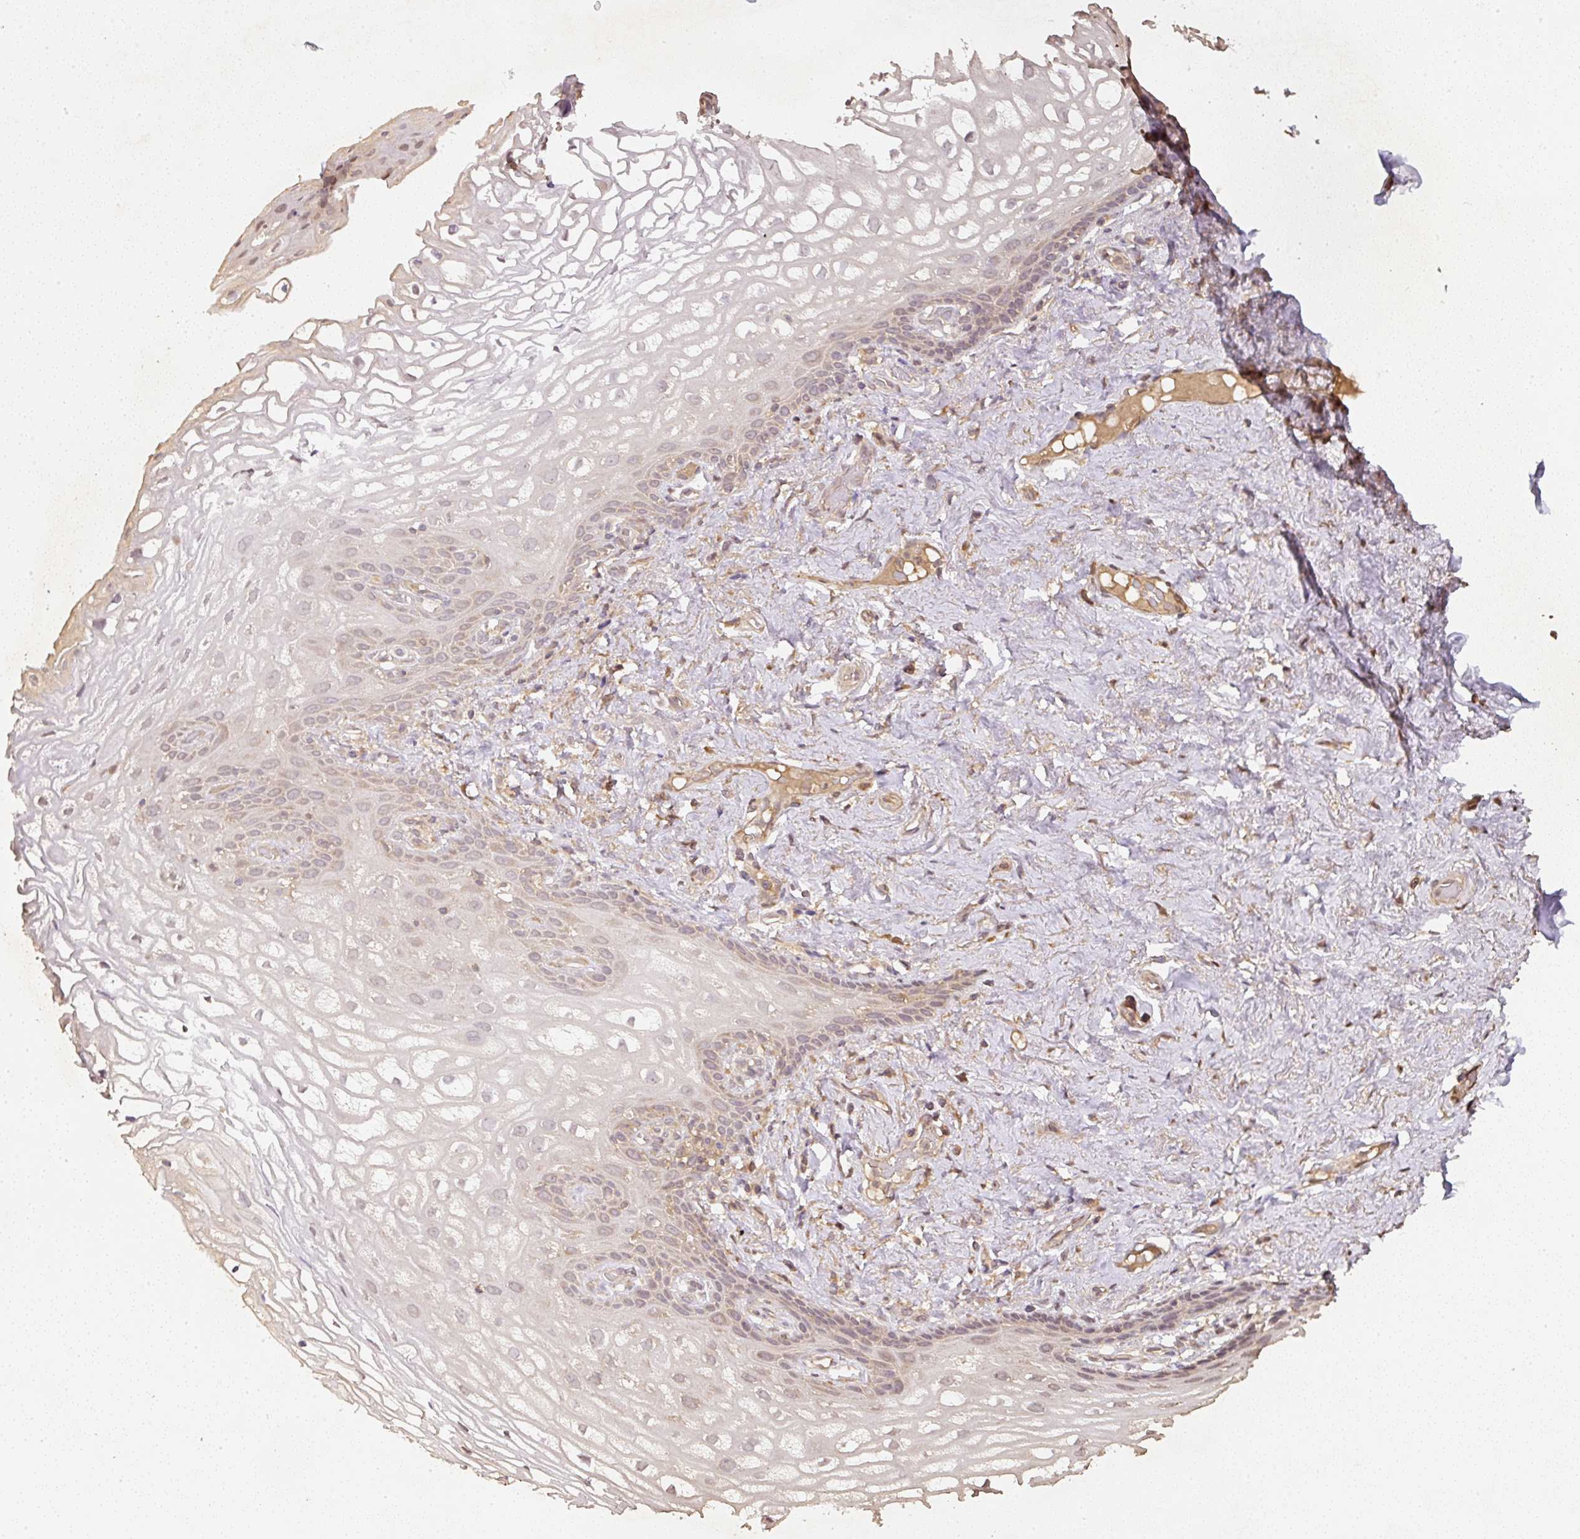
{"staining": {"intensity": "weak", "quantity": "25%-75%", "location": "cytoplasmic/membranous,nuclear"}, "tissue": "vagina", "cell_type": "Squamous epithelial cells", "image_type": "normal", "snomed": [{"axis": "morphology", "description": "Normal tissue, NOS"}, {"axis": "morphology", "description": "Adenocarcinoma, NOS"}, {"axis": "topography", "description": "Rectum"}, {"axis": "topography", "description": "Vagina"}, {"axis": "topography", "description": "Peripheral nerve tissue"}], "caption": "Vagina stained with DAB (3,3'-diaminobenzidine) immunohistochemistry exhibits low levels of weak cytoplasmic/membranous,nuclear expression in about 25%-75% of squamous epithelial cells. The staining was performed using DAB to visualize the protein expression in brown, while the nuclei were stained in blue with hematoxylin (Magnification: 20x).", "gene": "TMEM170B", "patient": {"sex": "female", "age": 71}}